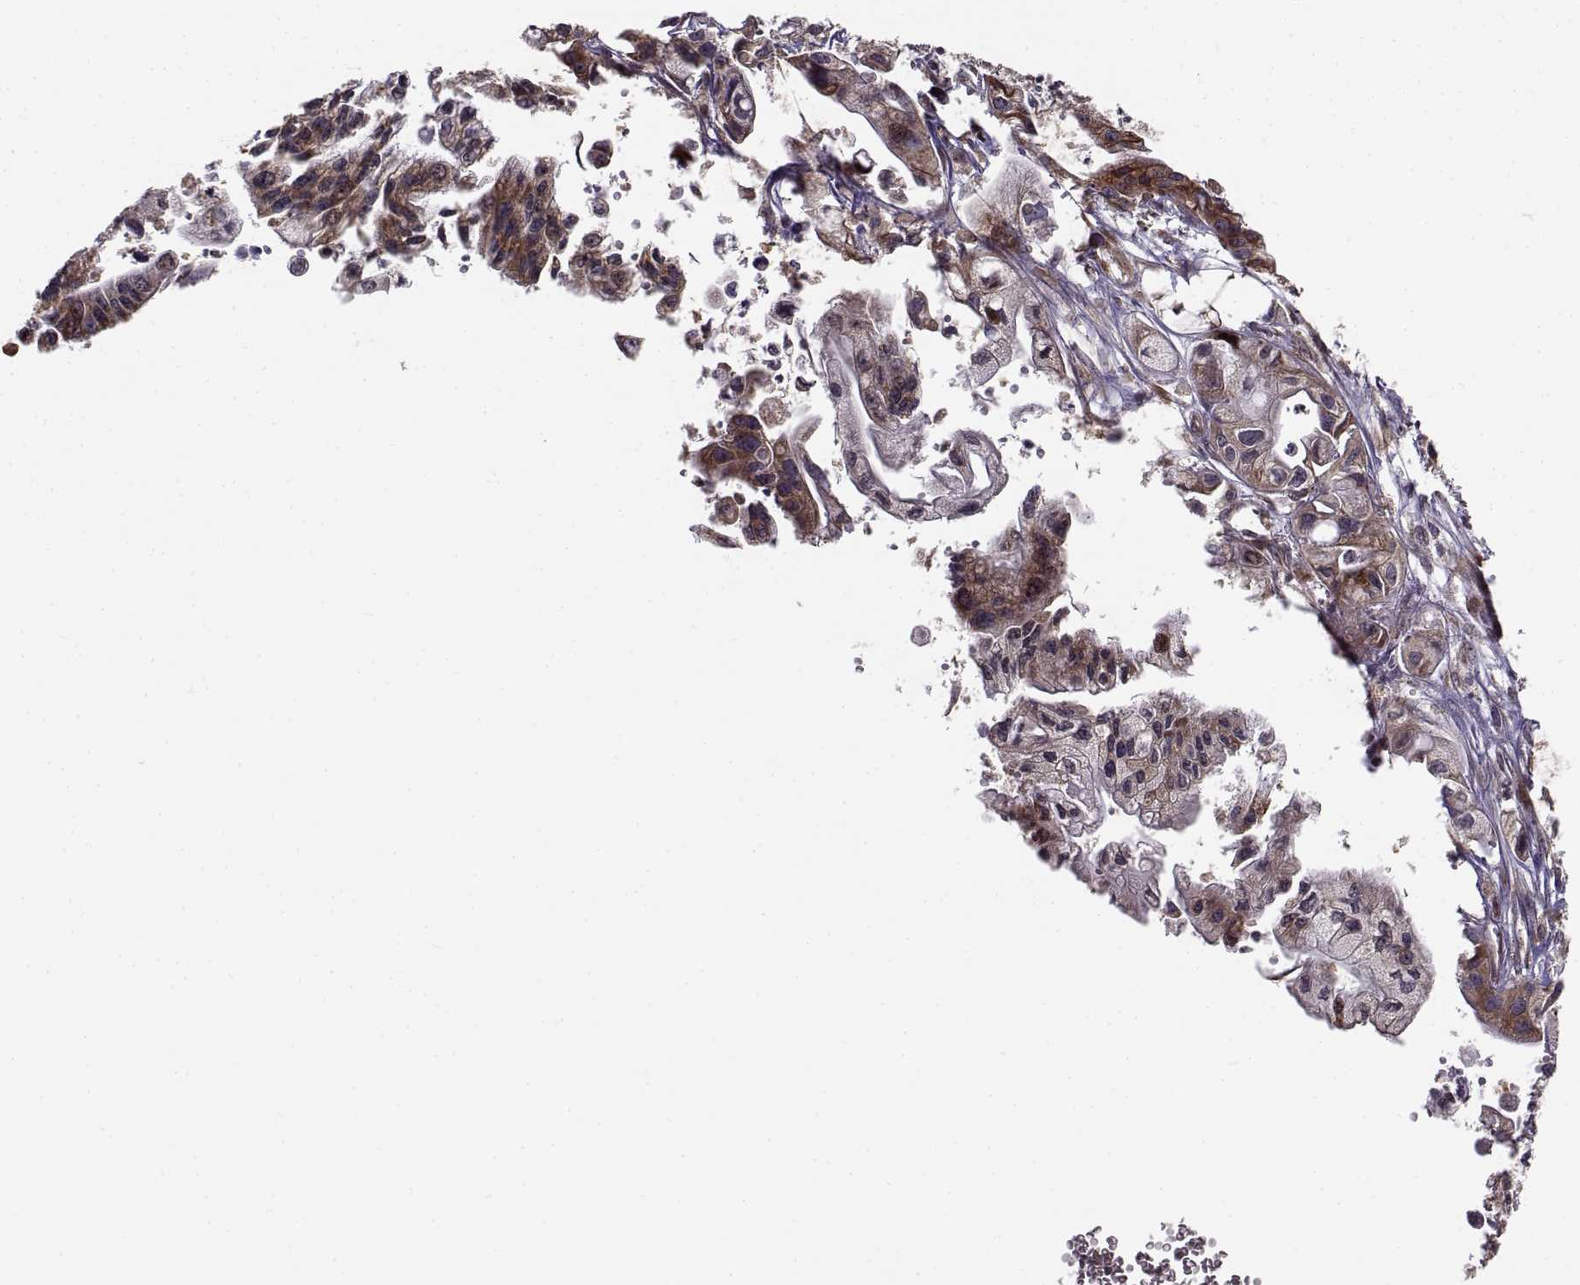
{"staining": {"intensity": "moderate", "quantity": ">75%", "location": "cytoplasmic/membranous"}, "tissue": "pancreatic cancer", "cell_type": "Tumor cells", "image_type": "cancer", "snomed": [{"axis": "morphology", "description": "Adenocarcinoma, NOS"}, {"axis": "topography", "description": "Pancreas"}], "caption": "Tumor cells exhibit moderate cytoplasmic/membranous positivity in approximately >75% of cells in pancreatic adenocarcinoma.", "gene": "RPL31", "patient": {"sex": "male", "age": 70}}